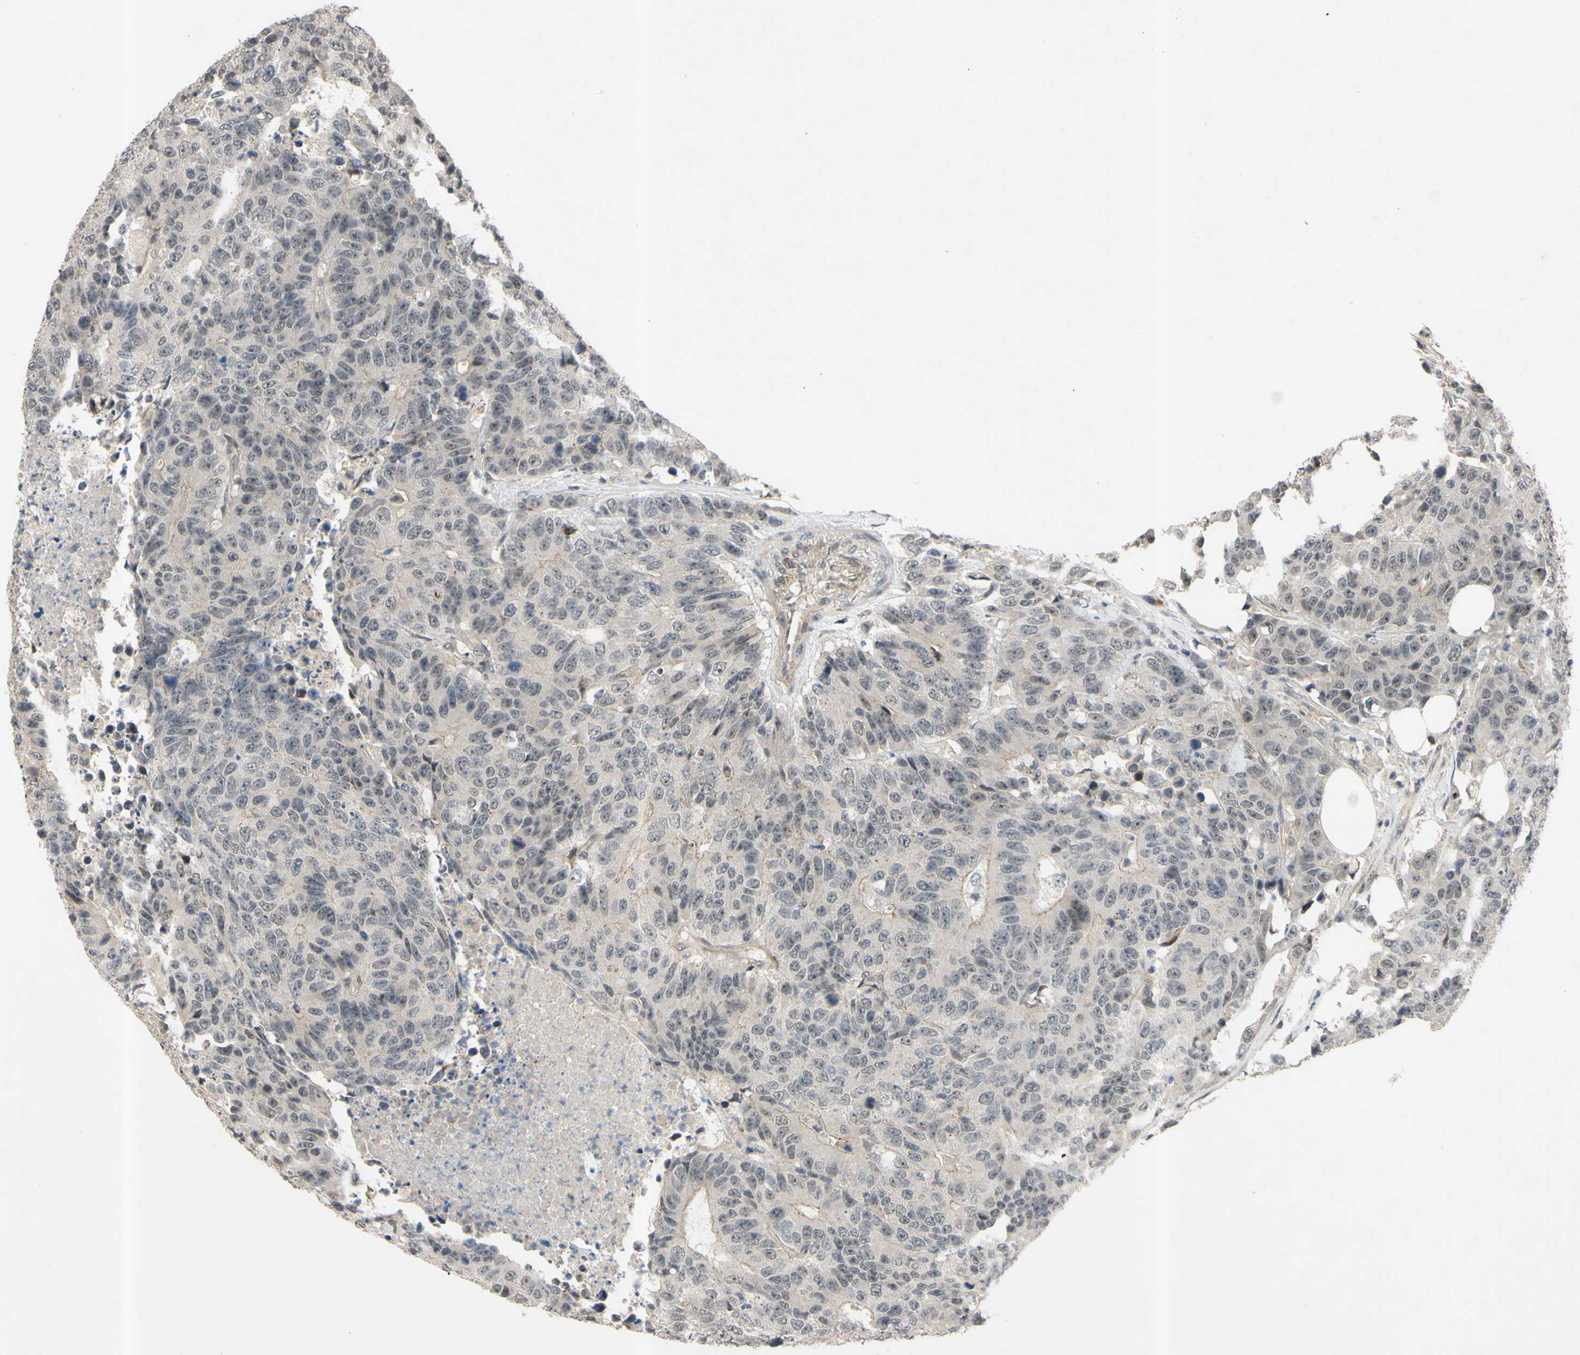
{"staining": {"intensity": "negative", "quantity": "none", "location": "none"}, "tissue": "colorectal cancer", "cell_type": "Tumor cells", "image_type": "cancer", "snomed": [{"axis": "morphology", "description": "Adenocarcinoma, NOS"}, {"axis": "topography", "description": "Colon"}], "caption": "Tumor cells are negative for brown protein staining in colorectal adenocarcinoma.", "gene": "ALK", "patient": {"sex": "female", "age": 86}}